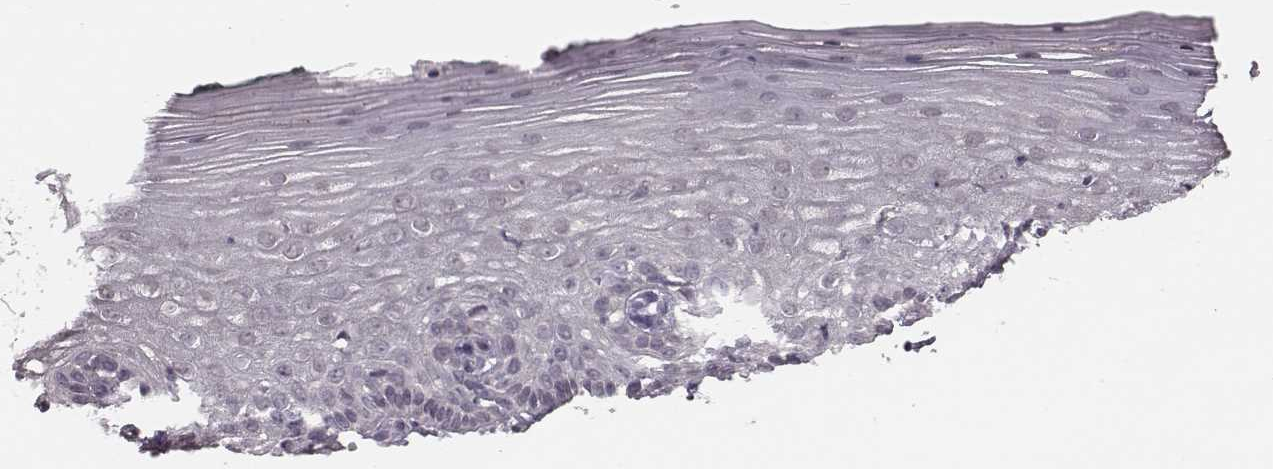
{"staining": {"intensity": "negative", "quantity": "none", "location": "none"}, "tissue": "vagina", "cell_type": "Squamous epithelial cells", "image_type": "normal", "snomed": [{"axis": "morphology", "description": "Normal tissue, NOS"}, {"axis": "topography", "description": "Vagina"}], "caption": "The immunohistochemistry photomicrograph has no significant expression in squamous epithelial cells of vagina.", "gene": "IQCG", "patient": {"sex": "female", "age": 45}}